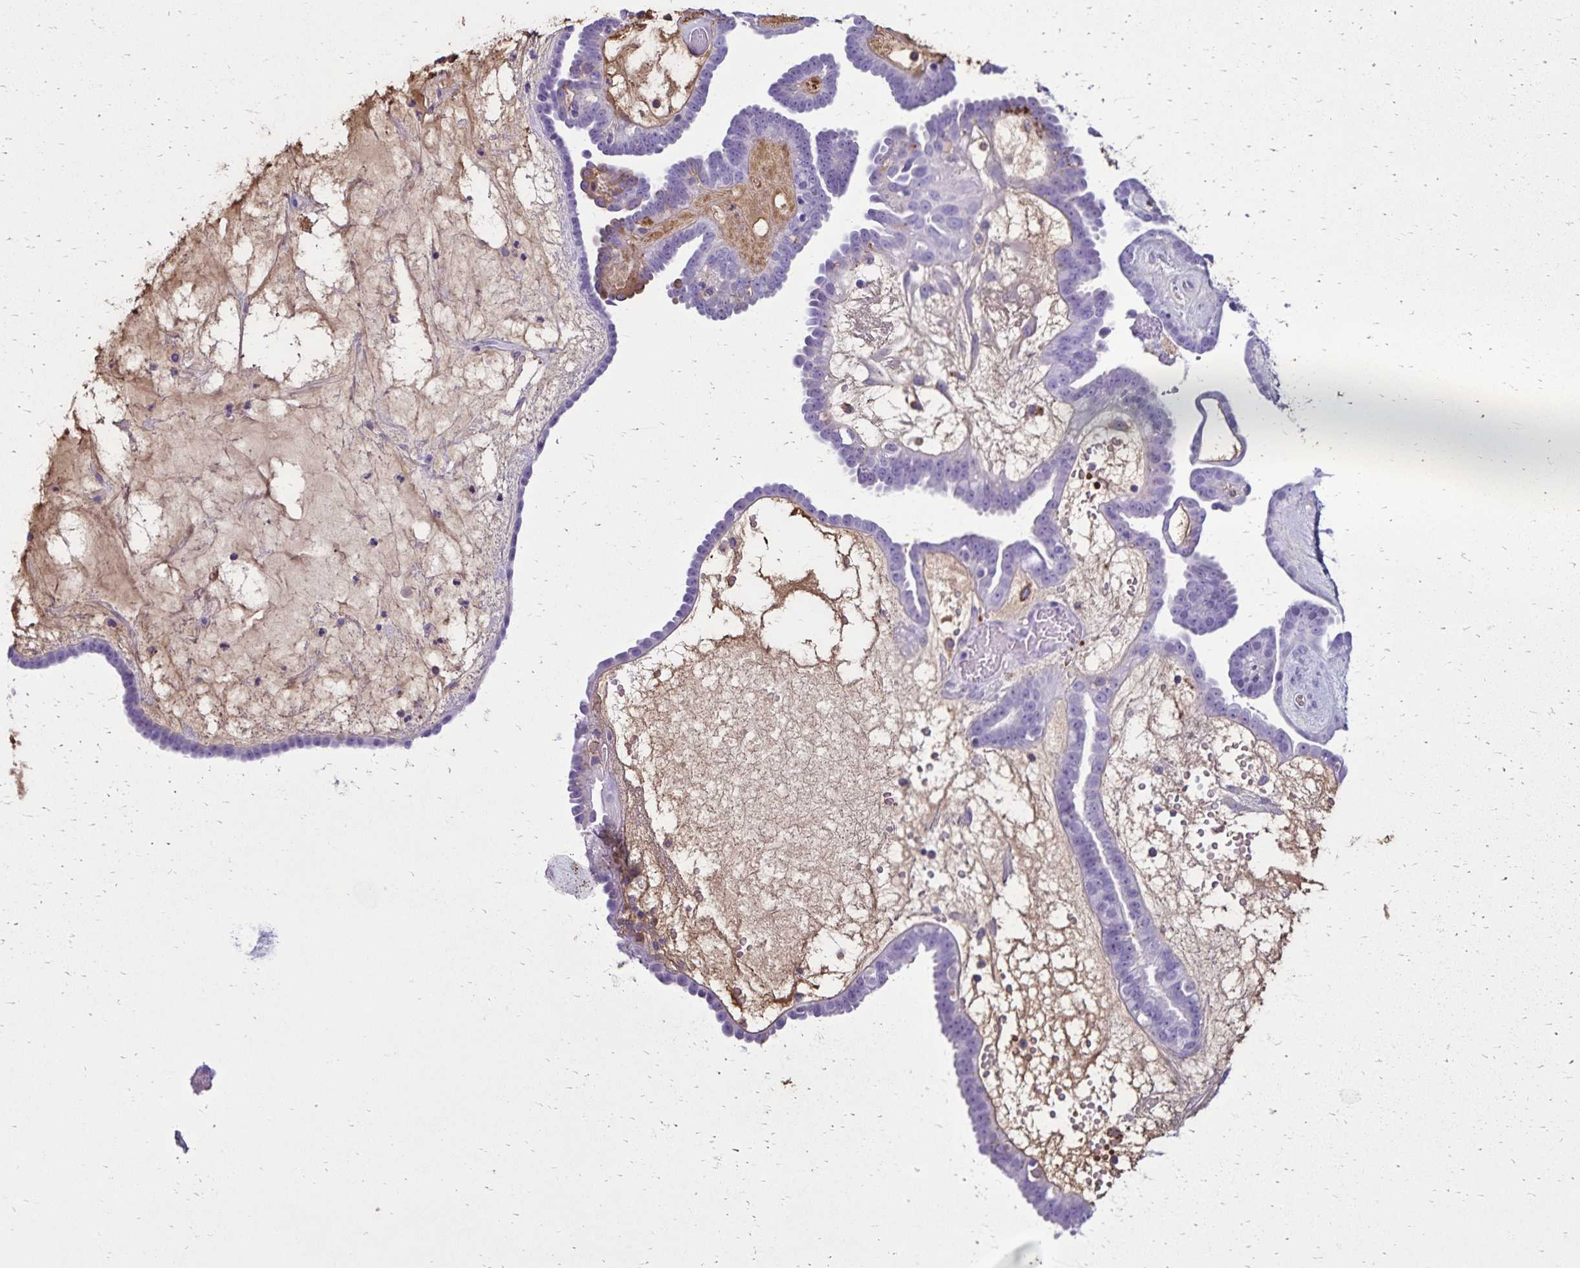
{"staining": {"intensity": "negative", "quantity": "none", "location": "none"}, "tissue": "ovarian cancer", "cell_type": "Tumor cells", "image_type": "cancer", "snomed": [{"axis": "morphology", "description": "Cystadenocarcinoma, serous, NOS"}, {"axis": "topography", "description": "Ovary"}], "caption": "There is no significant expression in tumor cells of ovarian serous cystadenocarcinoma.", "gene": "CD27", "patient": {"sex": "female", "age": 71}}